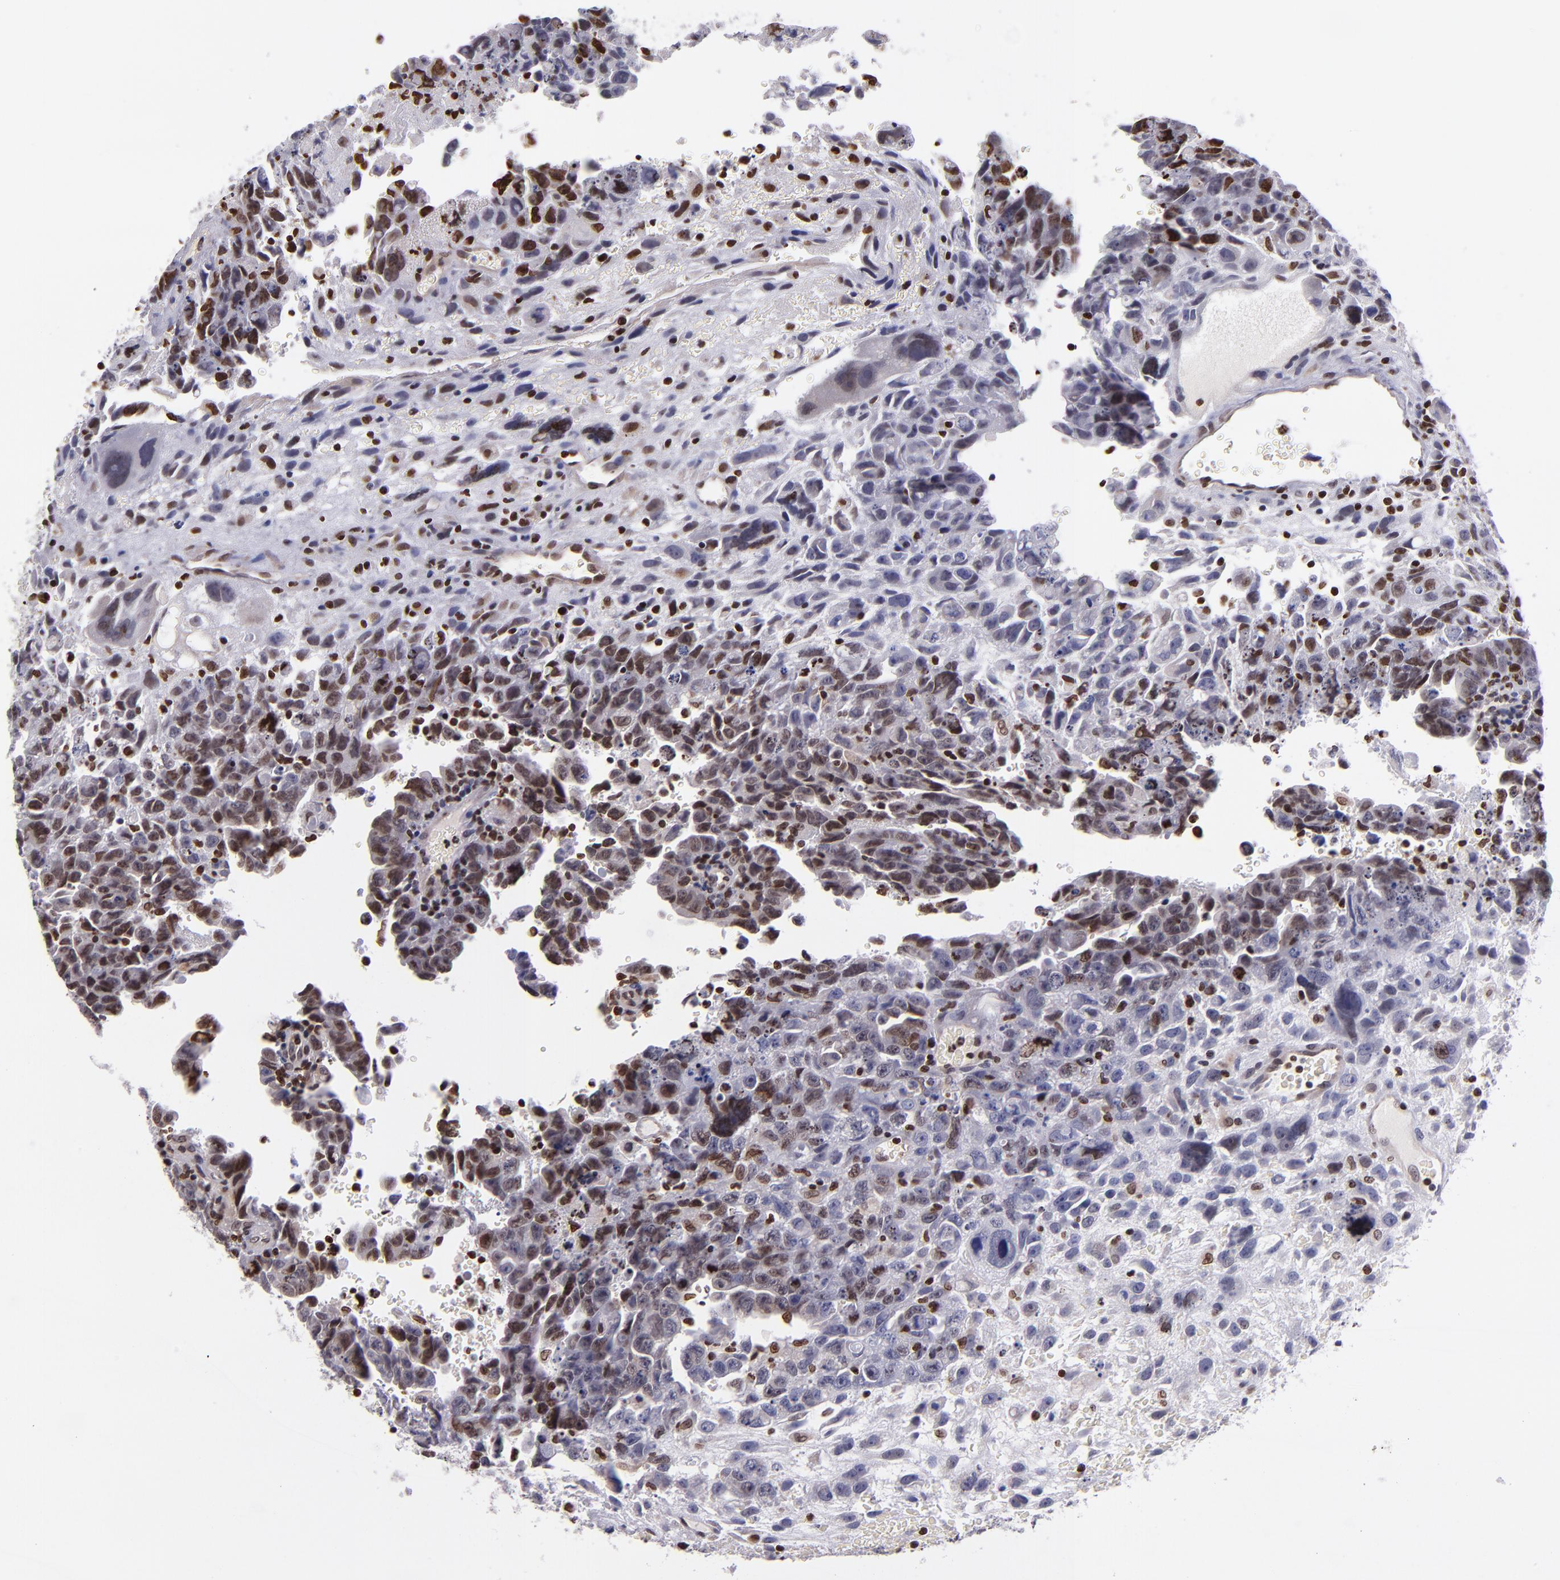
{"staining": {"intensity": "moderate", "quantity": ">75%", "location": "nuclear"}, "tissue": "testis cancer", "cell_type": "Tumor cells", "image_type": "cancer", "snomed": [{"axis": "morphology", "description": "Carcinoma, Embryonal, NOS"}, {"axis": "topography", "description": "Testis"}], "caption": "Immunohistochemical staining of embryonal carcinoma (testis) reveals medium levels of moderate nuclear protein expression in approximately >75% of tumor cells. (DAB (3,3'-diaminobenzidine) IHC, brown staining for protein, blue staining for nuclei).", "gene": "CDKL5", "patient": {"sex": "male", "age": 28}}